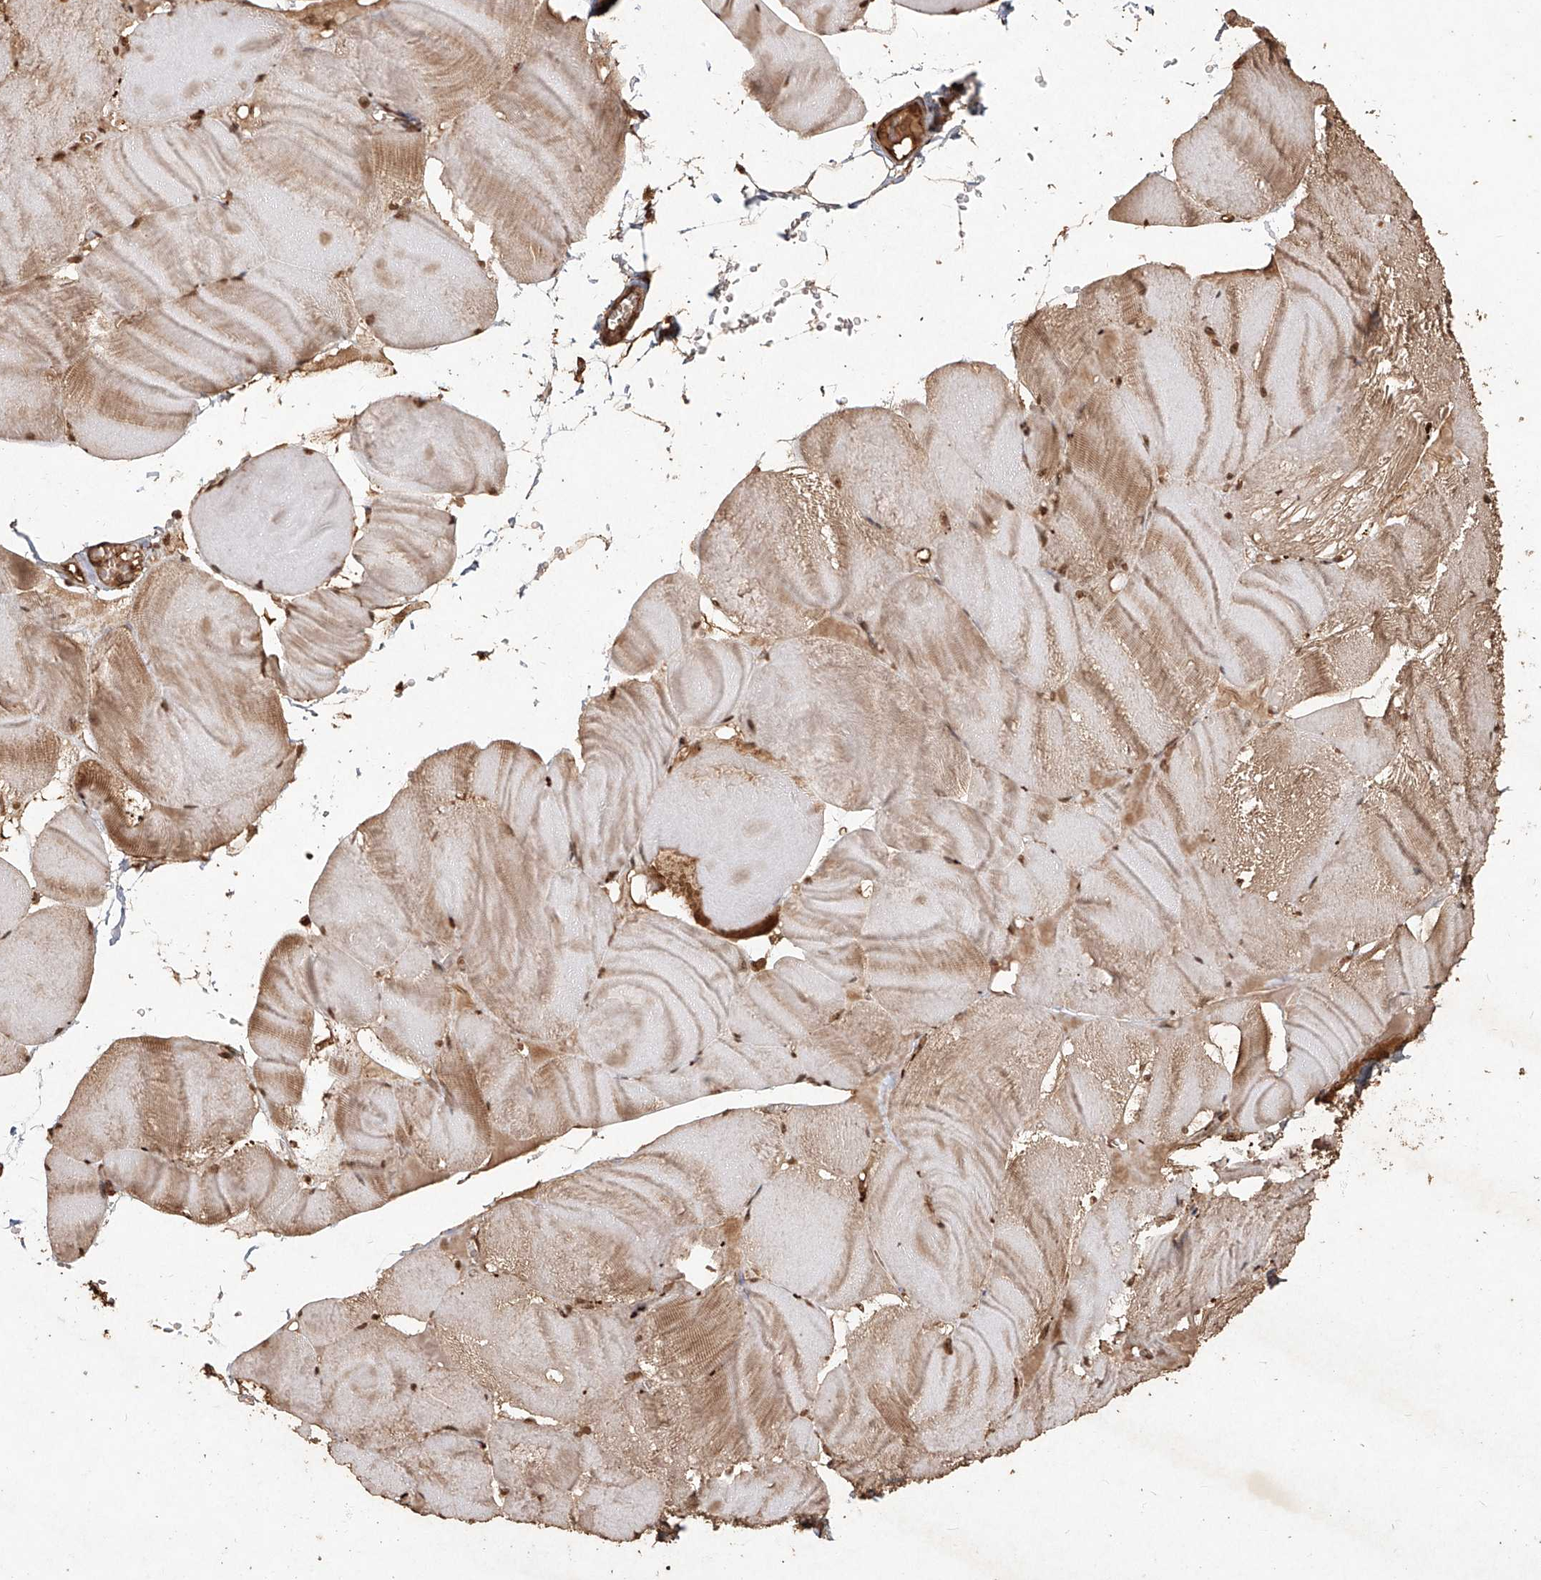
{"staining": {"intensity": "moderate", "quantity": "25%-75%", "location": "cytoplasmic/membranous,nuclear"}, "tissue": "skeletal muscle", "cell_type": "Myocytes", "image_type": "normal", "snomed": [{"axis": "morphology", "description": "Normal tissue, NOS"}, {"axis": "morphology", "description": "Basal cell carcinoma"}, {"axis": "topography", "description": "Skeletal muscle"}], "caption": "Approximately 25%-75% of myocytes in normal human skeletal muscle reveal moderate cytoplasmic/membranous,nuclear protein positivity as visualized by brown immunohistochemical staining.", "gene": "UBE2K", "patient": {"sex": "female", "age": 64}}